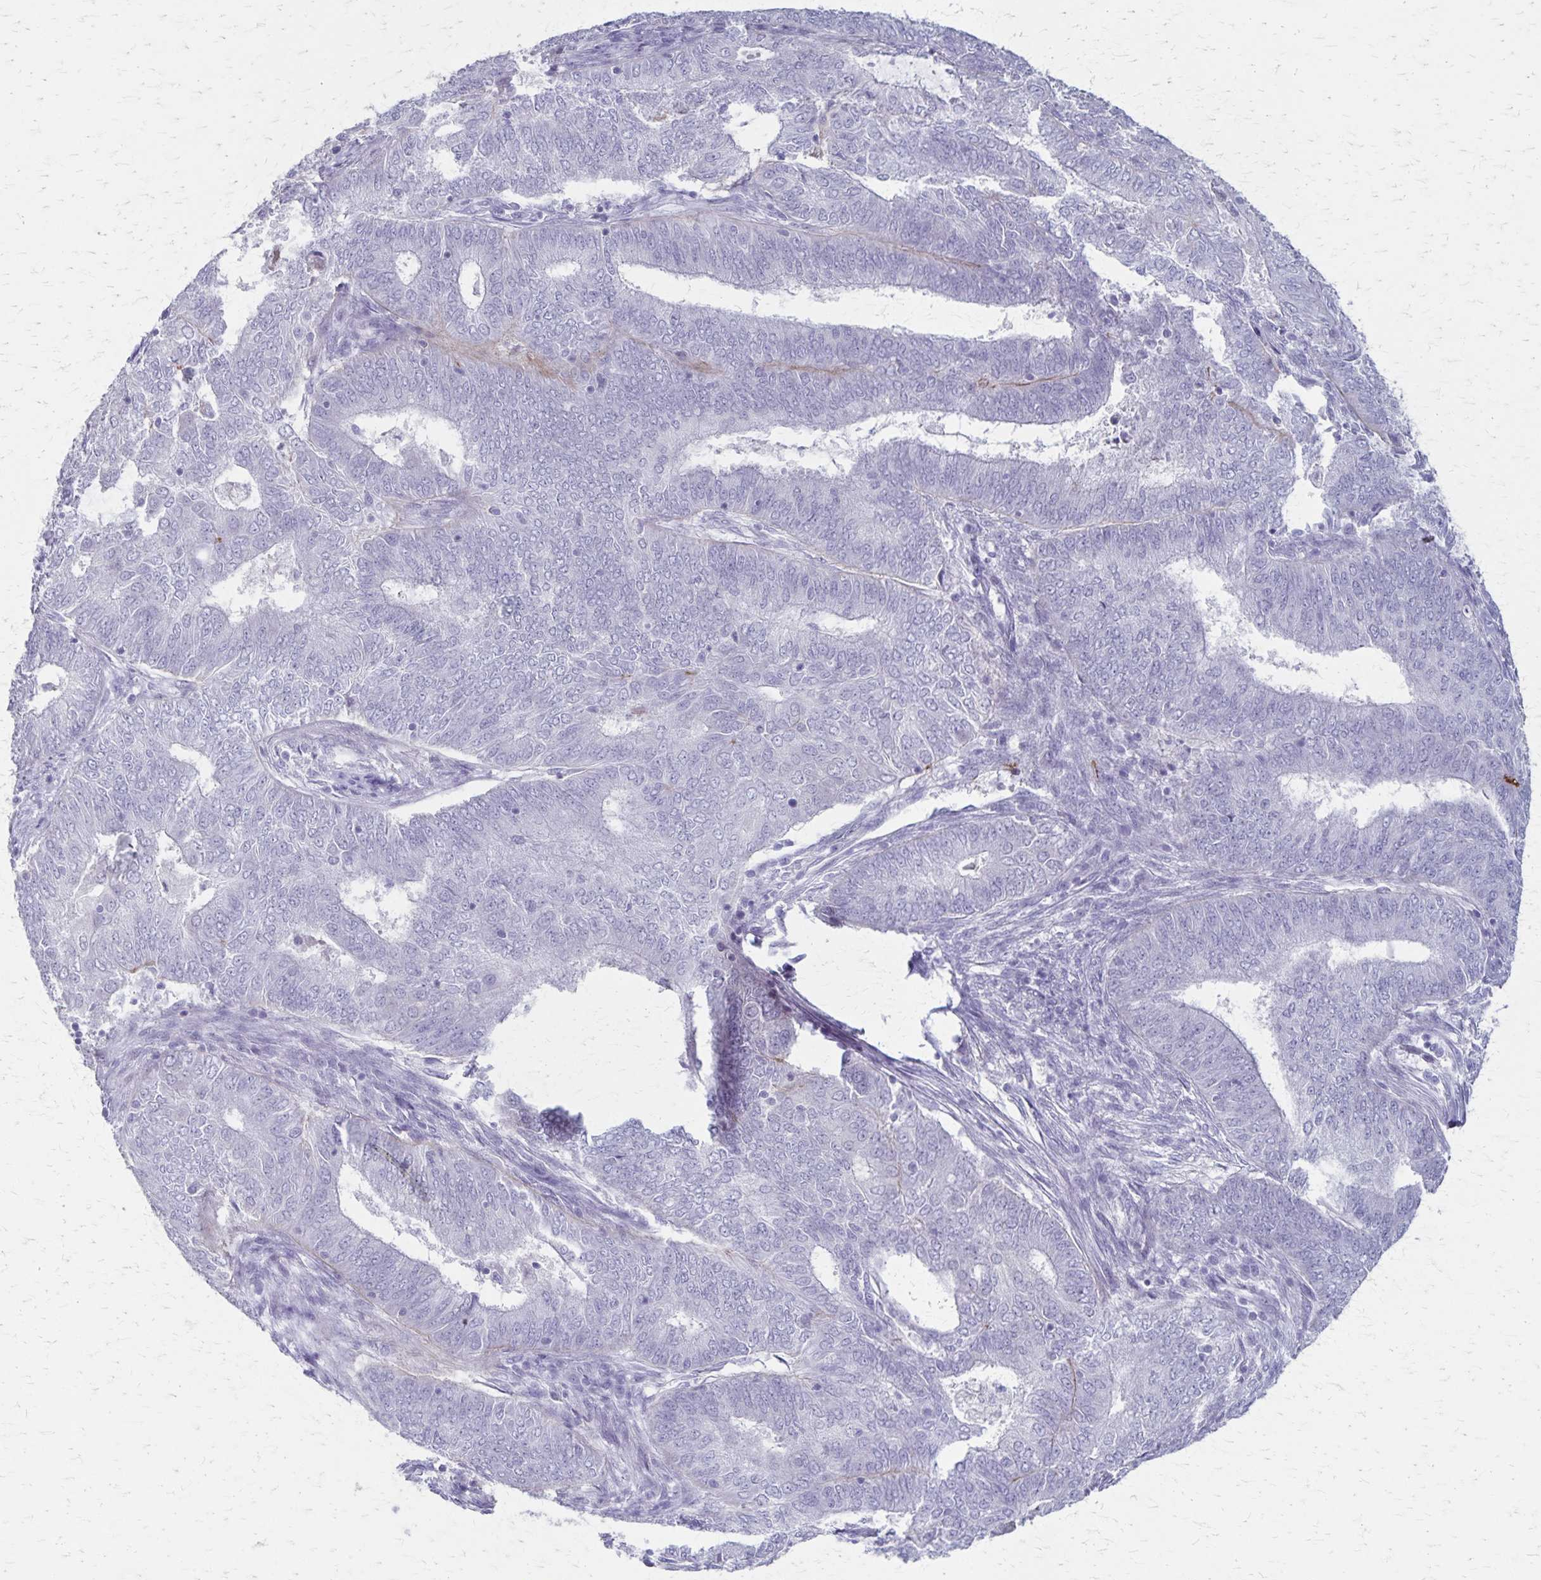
{"staining": {"intensity": "negative", "quantity": "none", "location": "none"}, "tissue": "endometrial cancer", "cell_type": "Tumor cells", "image_type": "cancer", "snomed": [{"axis": "morphology", "description": "Adenocarcinoma, NOS"}, {"axis": "topography", "description": "Endometrium"}], "caption": "High power microscopy photomicrograph of an IHC photomicrograph of endometrial adenocarcinoma, revealing no significant expression in tumor cells. The staining was performed using DAB (3,3'-diaminobenzidine) to visualize the protein expression in brown, while the nuclei were stained in blue with hematoxylin (Magnification: 20x).", "gene": "RASL10B", "patient": {"sex": "female", "age": 62}}